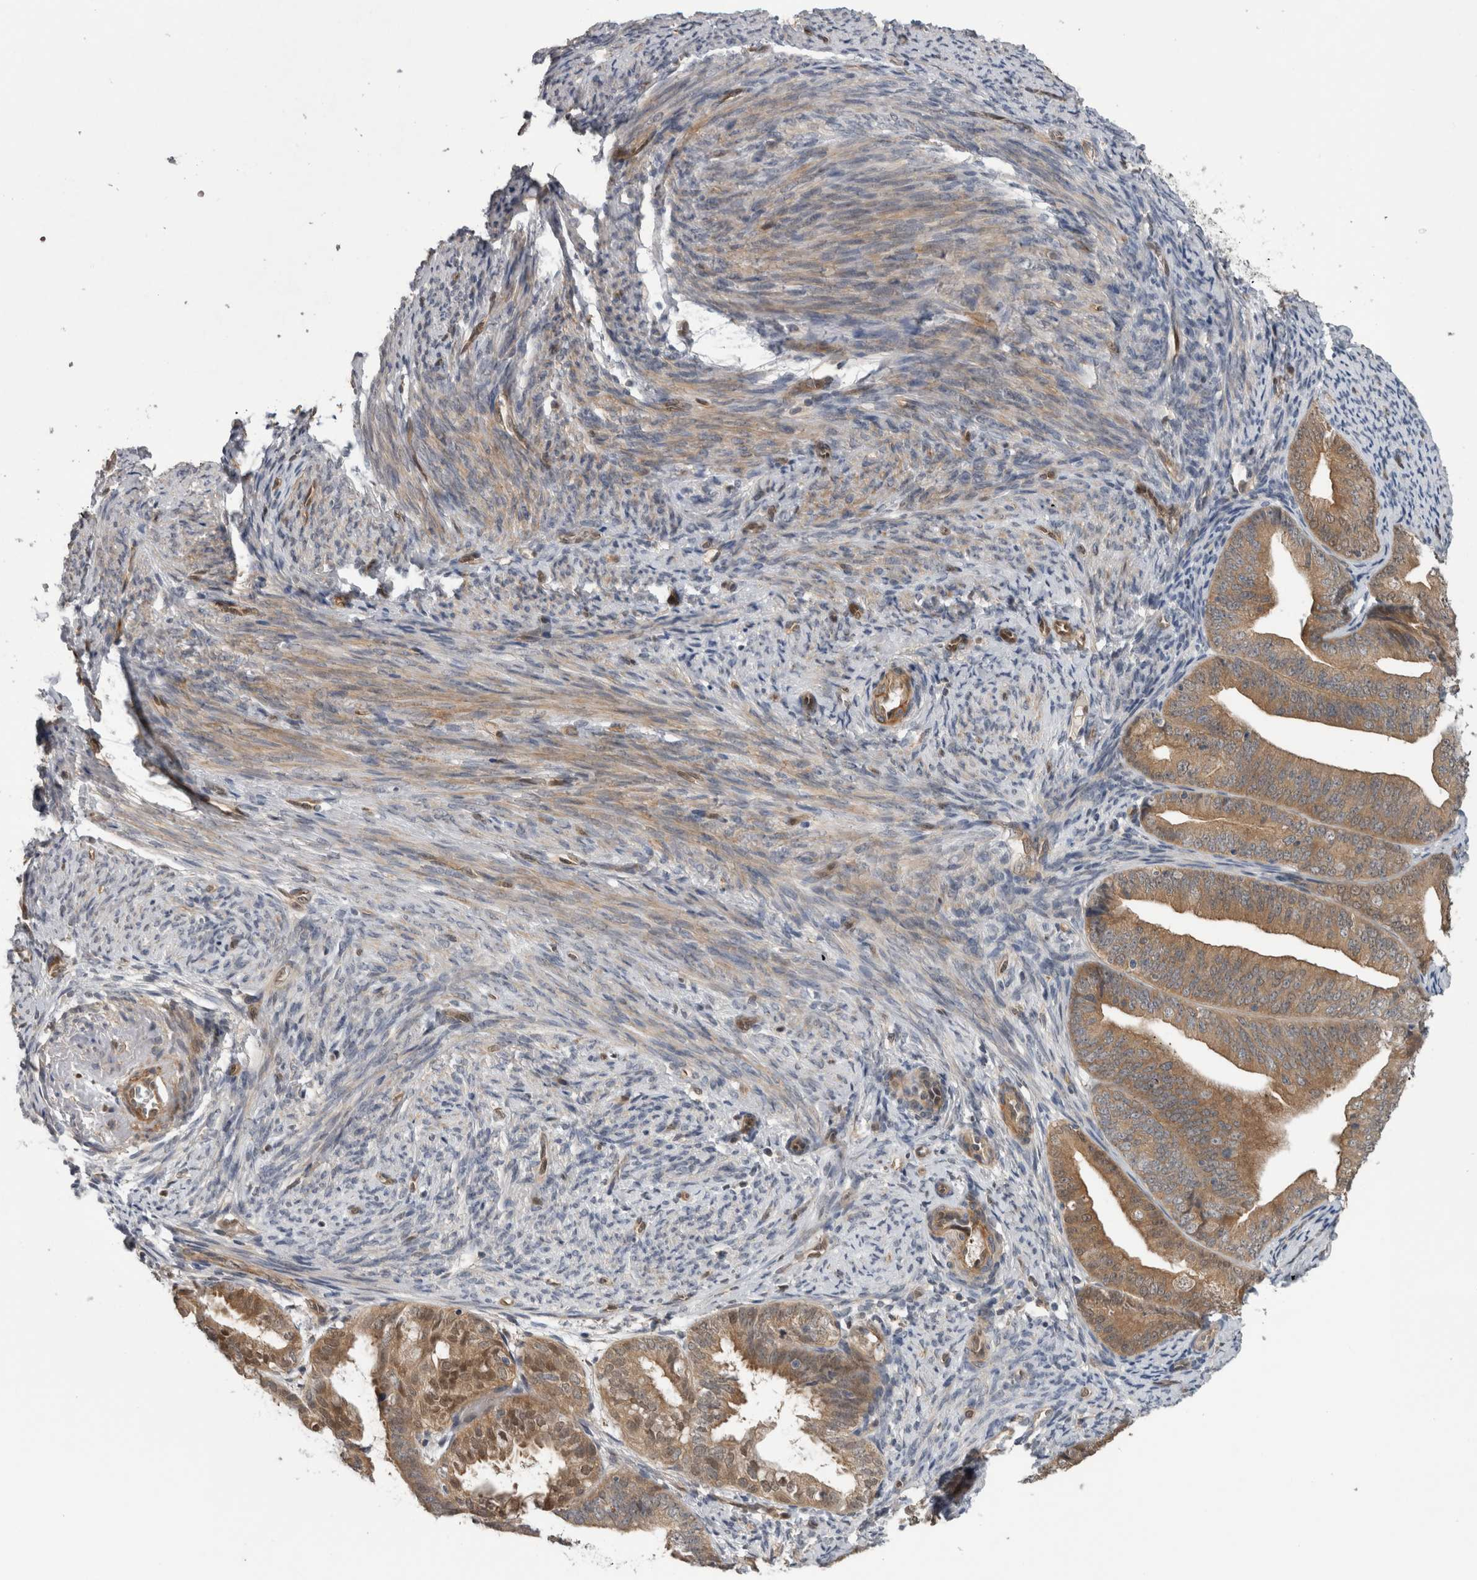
{"staining": {"intensity": "moderate", "quantity": ">75%", "location": "cytoplasmic/membranous"}, "tissue": "endometrial cancer", "cell_type": "Tumor cells", "image_type": "cancer", "snomed": [{"axis": "morphology", "description": "Adenocarcinoma, NOS"}, {"axis": "topography", "description": "Endometrium"}], "caption": "A brown stain labels moderate cytoplasmic/membranous positivity of a protein in human adenocarcinoma (endometrial) tumor cells.", "gene": "NAPRT", "patient": {"sex": "female", "age": 63}}